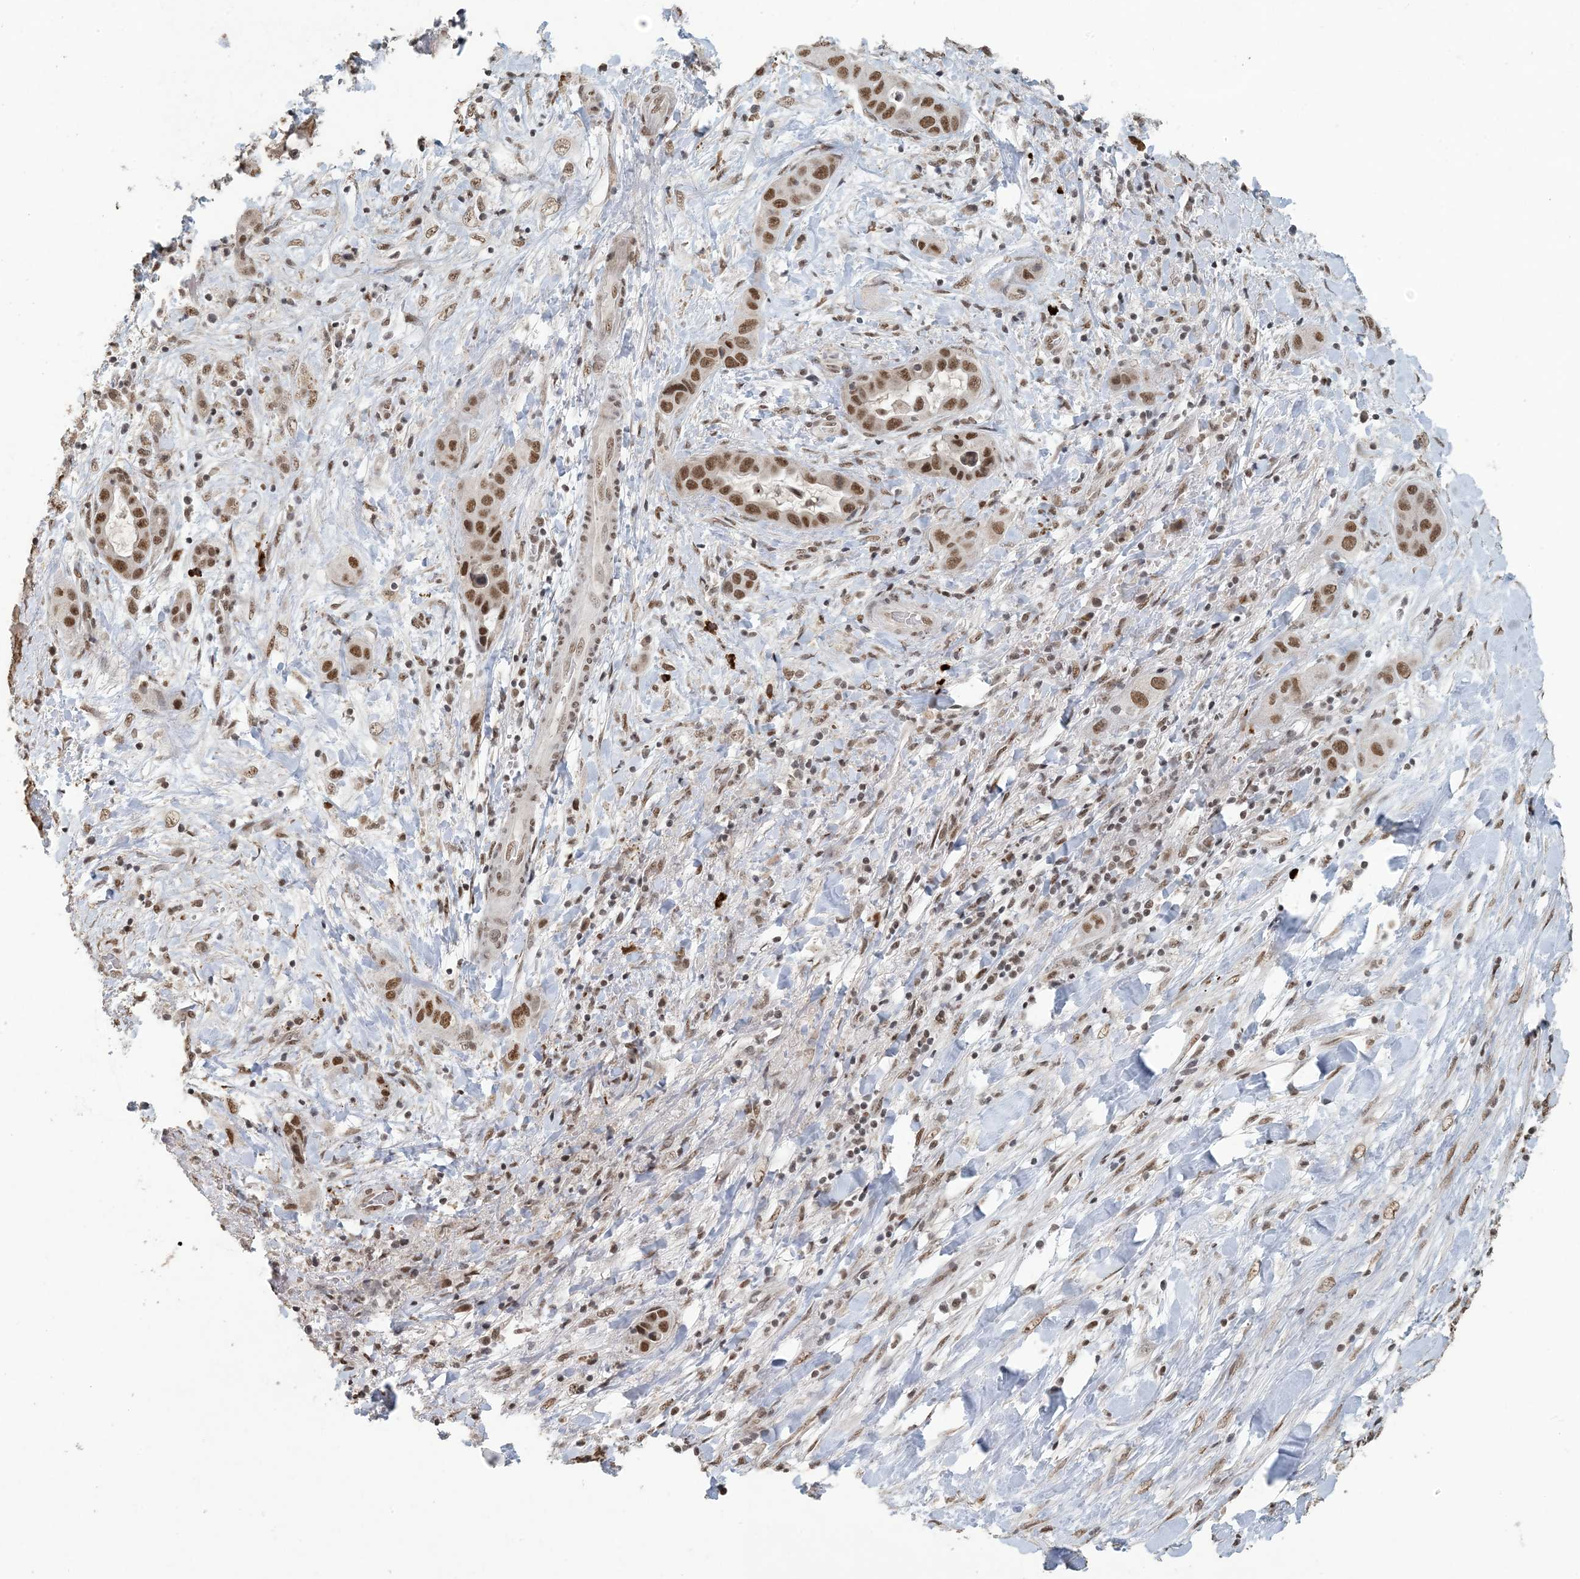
{"staining": {"intensity": "moderate", "quantity": ">75%", "location": "nuclear"}, "tissue": "liver cancer", "cell_type": "Tumor cells", "image_type": "cancer", "snomed": [{"axis": "morphology", "description": "Cholangiocarcinoma"}, {"axis": "topography", "description": "Liver"}], "caption": "Brown immunohistochemical staining in human liver cholangiocarcinoma shows moderate nuclear expression in about >75% of tumor cells. (DAB IHC with brightfield microscopy, high magnification).", "gene": "MBD2", "patient": {"sex": "female", "age": 52}}